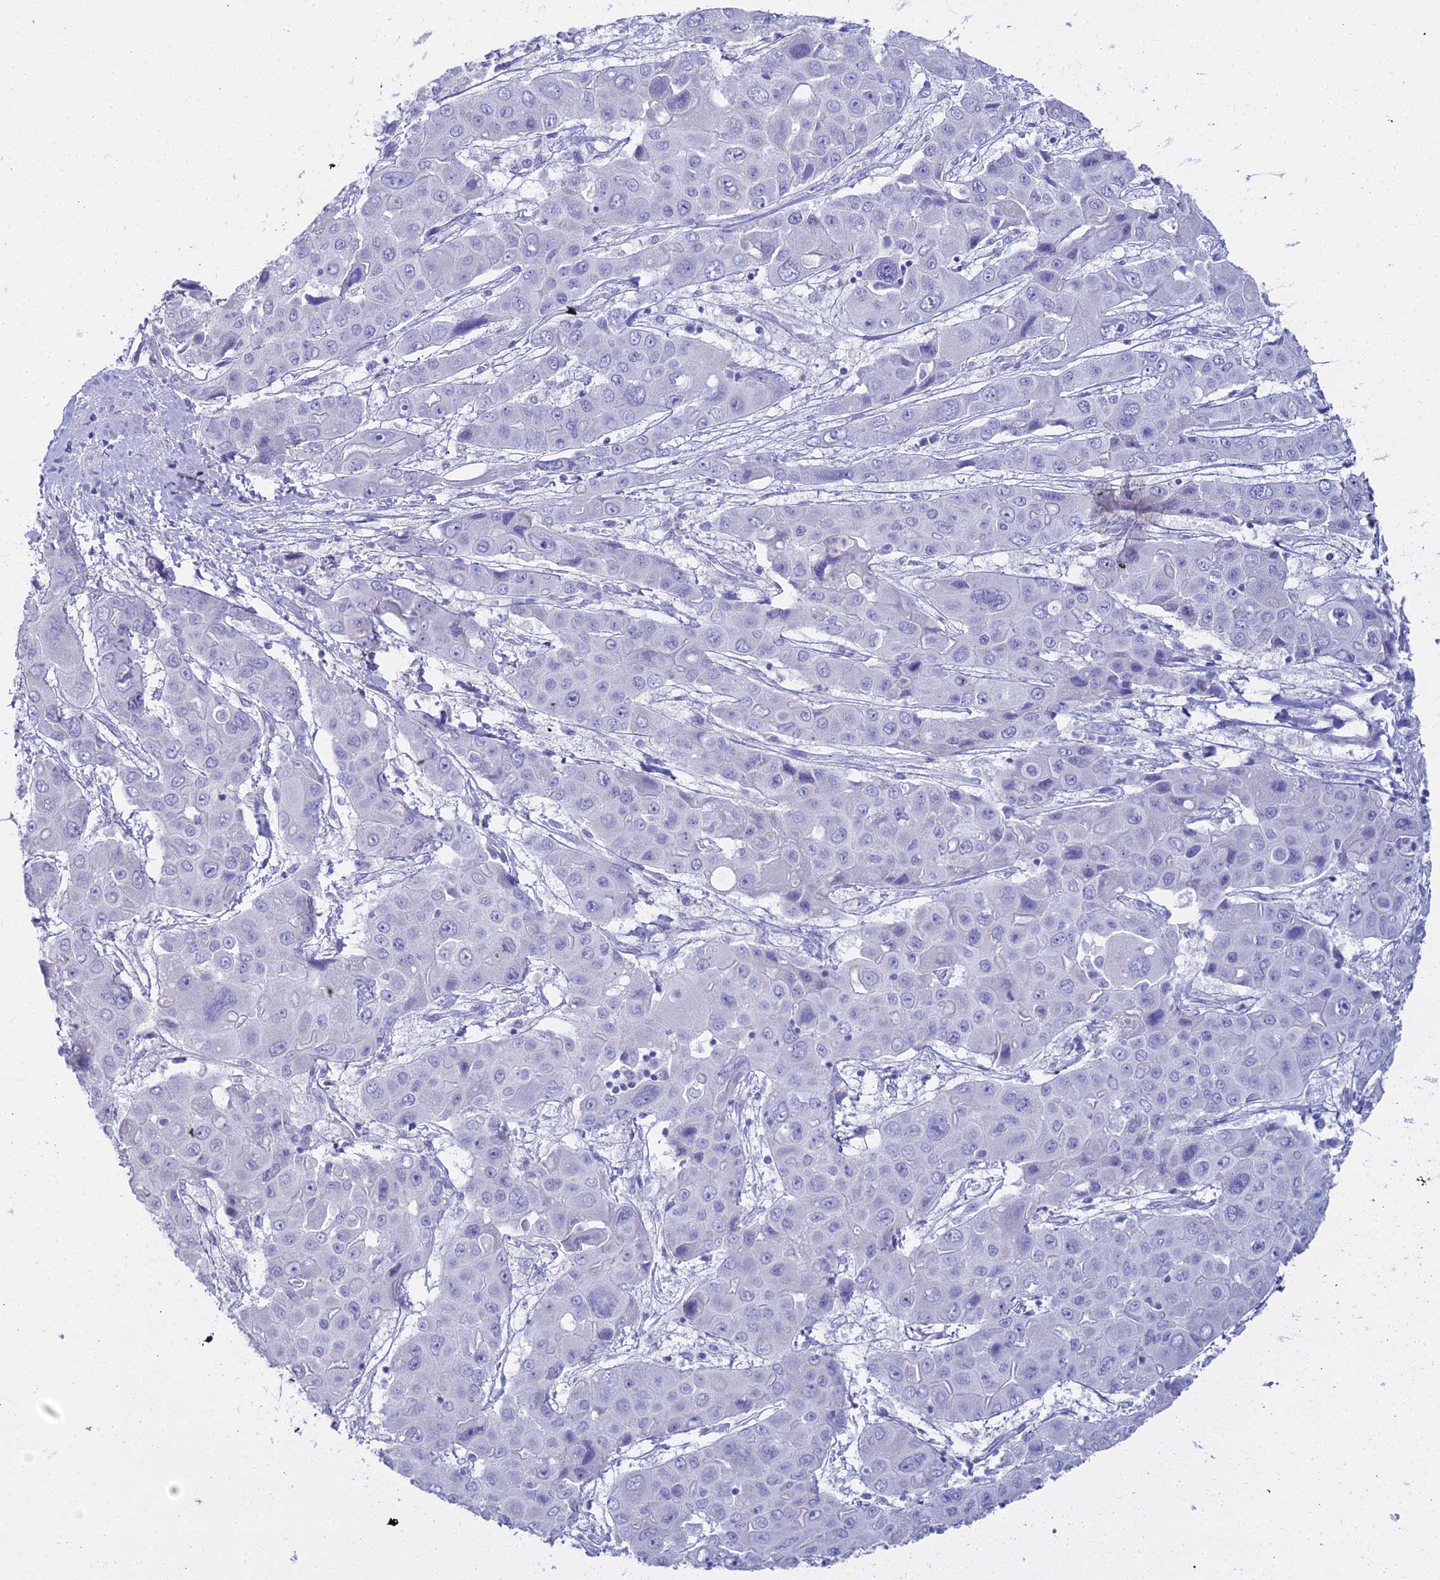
{"staining": {"intensity": "negative", "quantity": "none", "location": "none"}, "tissue": "liver cancer", "cell_type": "Tumor cells", "image_type": "cancer", "snomed": [{"axis": "morphology", "description": "Cholangiocarcinoma"}, {"axis": "topography", "description": "Liver"}], "caption": "Tumor cells are negative for brown protein staining in liver cancer (cholangiocarcinoma). Brightfield microscopy of immunohistochemistry (IHC) stained with DAB (brown) and hematoxylin (blue), captured at high magnification.", "gene": "S100A7", "patient": {"sex": "male", "age": 67}}